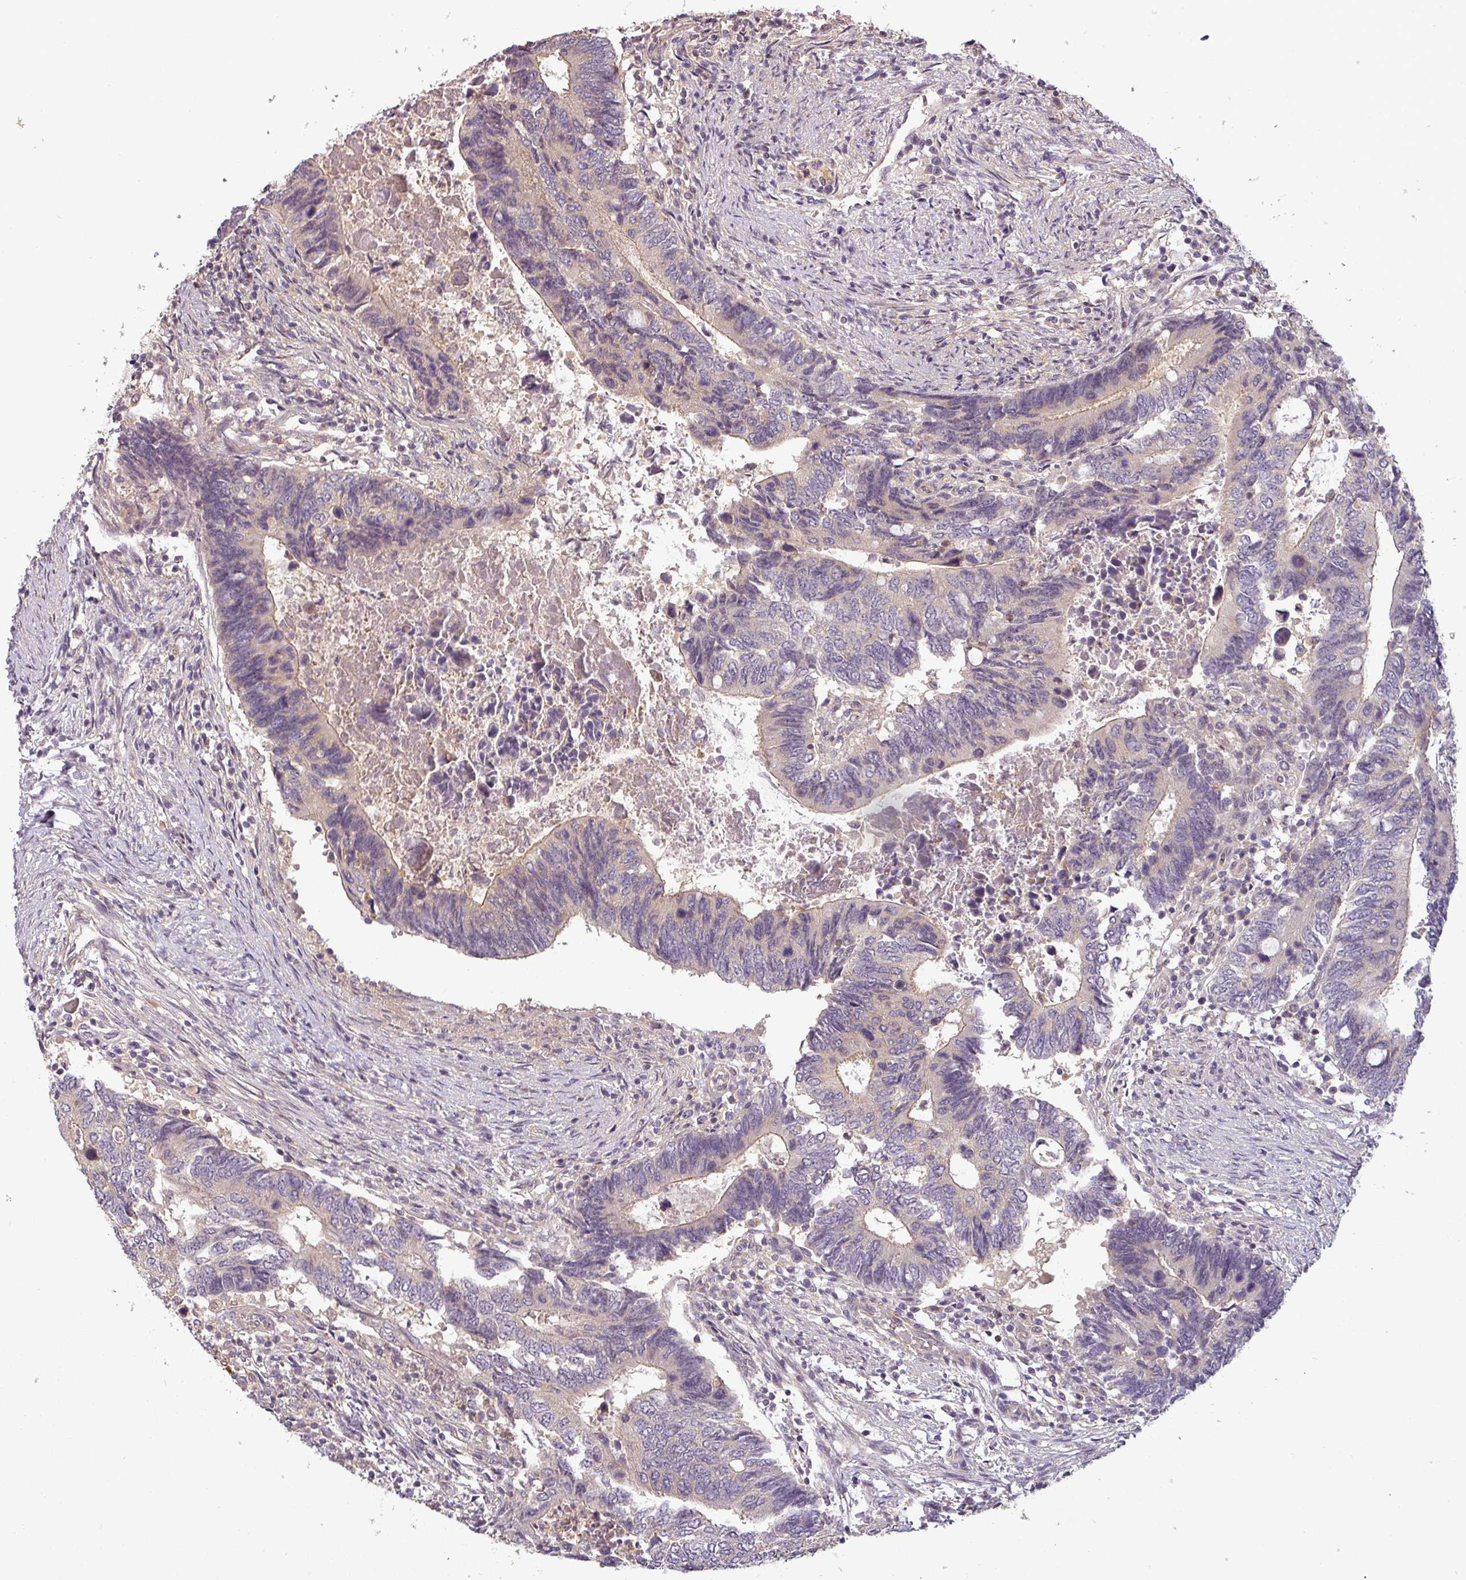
{"staining": {"intensity": "weak", "quantity": "<25%", "location": "cytoplasmic/membranous"}, "tissue": "colorectal cancer", "cell_type": "Tumor cells", "image_type": "cancer", "snomed": [{"axis": "morphology", "description": "Adenocarcinoma, NOS"}, {"axis": "topography", "description": "Colon"}], "caption": "Tumor cells show no significant protein positivity in colorectal cancer (adenocarcinoma).", "gene": "NIN", "patient": {"sex": "male", "age": 87}}